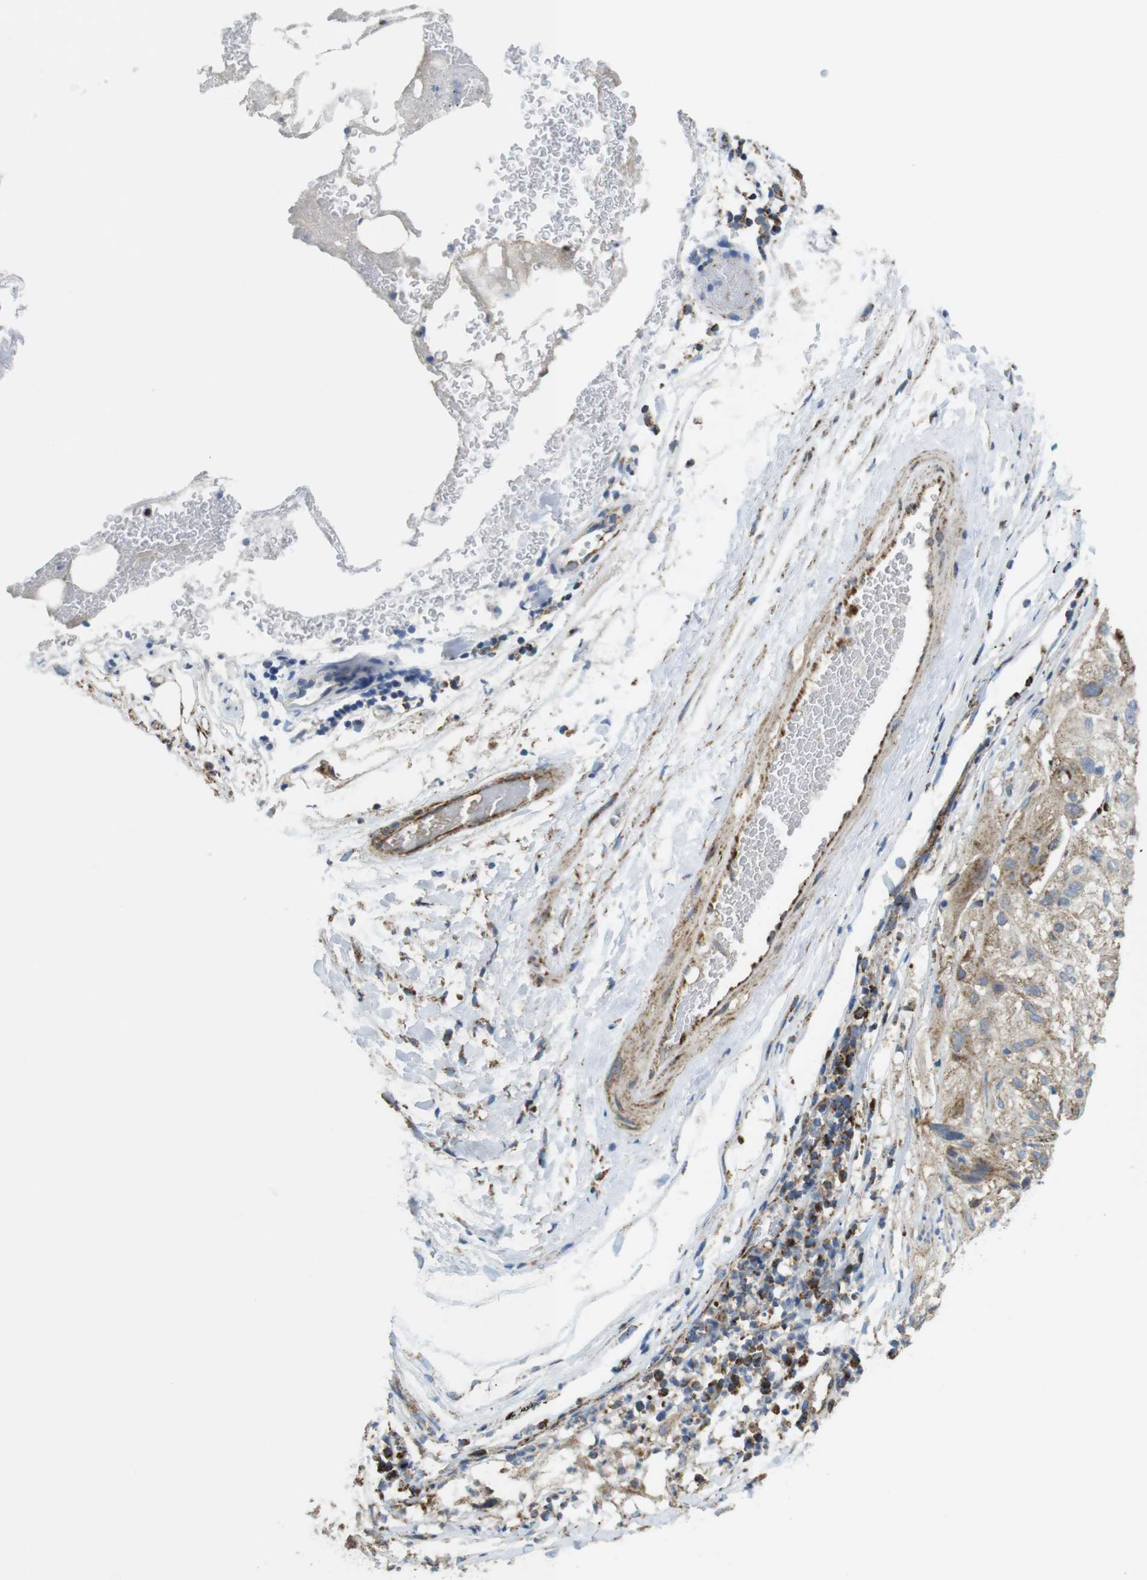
{"staining": {"intensity": "moderate", "quantity": "<25%", "location": "cytoplasmic/membranous"}, "tissue": "lung cancer", "cell_type": "Tumor cells", "image_type": "cancer", "snomed": [{"axis": "morphology", "description": "Inflammation, NOS"}, {"axis": "morphology", "description": "Squamous cell carcinoma, NOS"}, {"axis": "topography", "description": "Lymph node"}, {"axis": "topography", "description": "Soft tissue"}, {"axis": "topography", "description": "Lung"}], "caption": "Human lung cancer stained with a protein marker reveals moderate staining in tumor cells.", "gene": "CALHM2", "patient": {"sex": "male", "age": 66}}